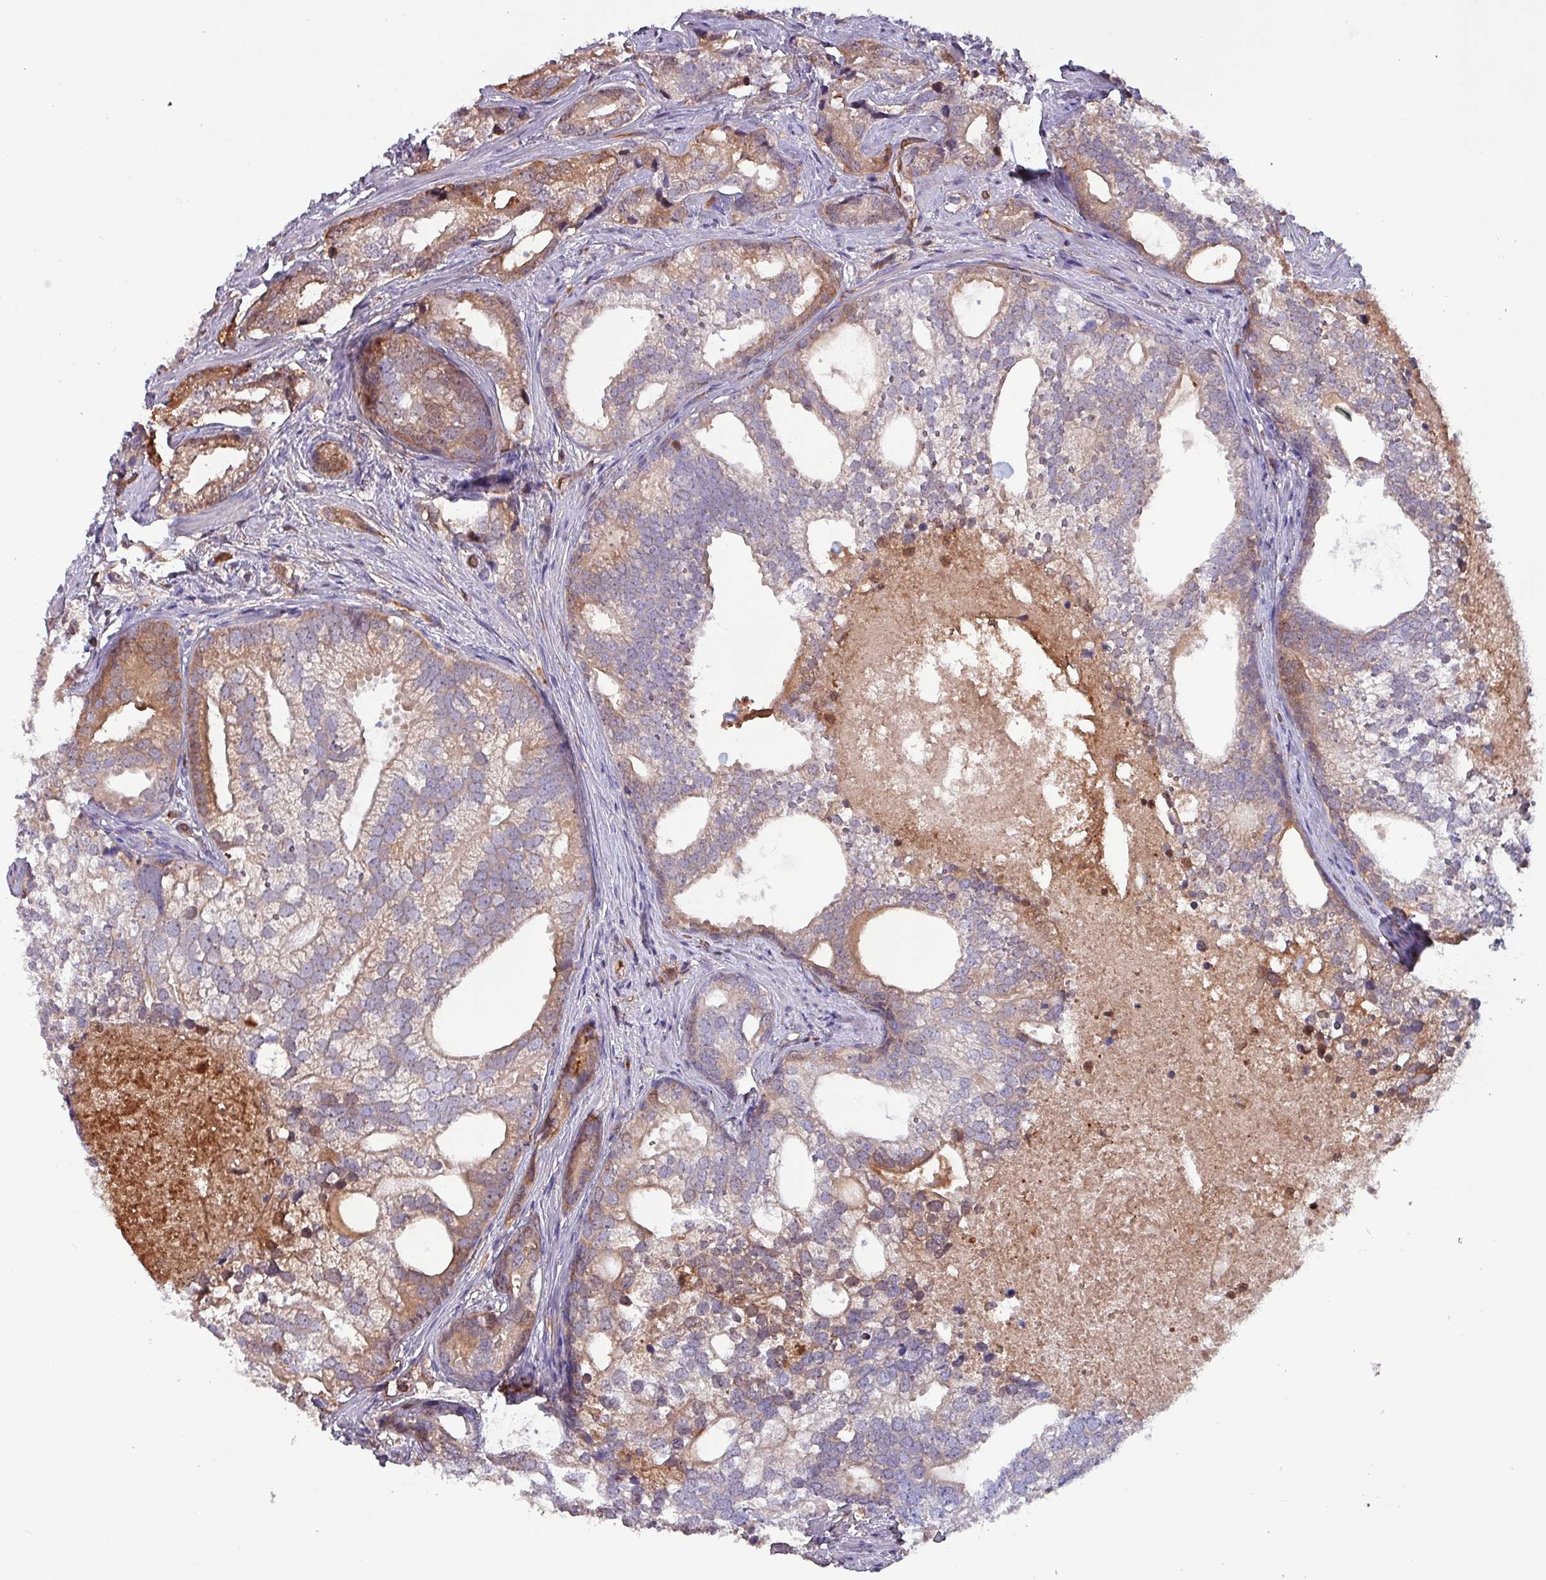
{"staining": {"intensity": "moderate", "quantity": "<25%", "location": "cytoplasmic/membranous"}, "tissue": "prostate cancer", "cell_type": "Tumor cells", "image_type": "cancer", "snomed": [{"axis": "morphology", "description": "Adenocarcinoma, High grade"}, {"axis": "topography", "description": "Prostate"}], "caption": "Immunohistochemistry (IHC) micrograph of neoplastic tissue: prostate cancer (adenocarcinoma (high-grade)) stained using immunohistochemistry (IHC) displays low levels of moderate protein expression localized specifically in the cytoplasmic/membranous of tumor cells, appearing as a cytoplasmic/membranous brown color.", "gene": "PSMB8", "patient": {"sex": "male", "age": 75}}